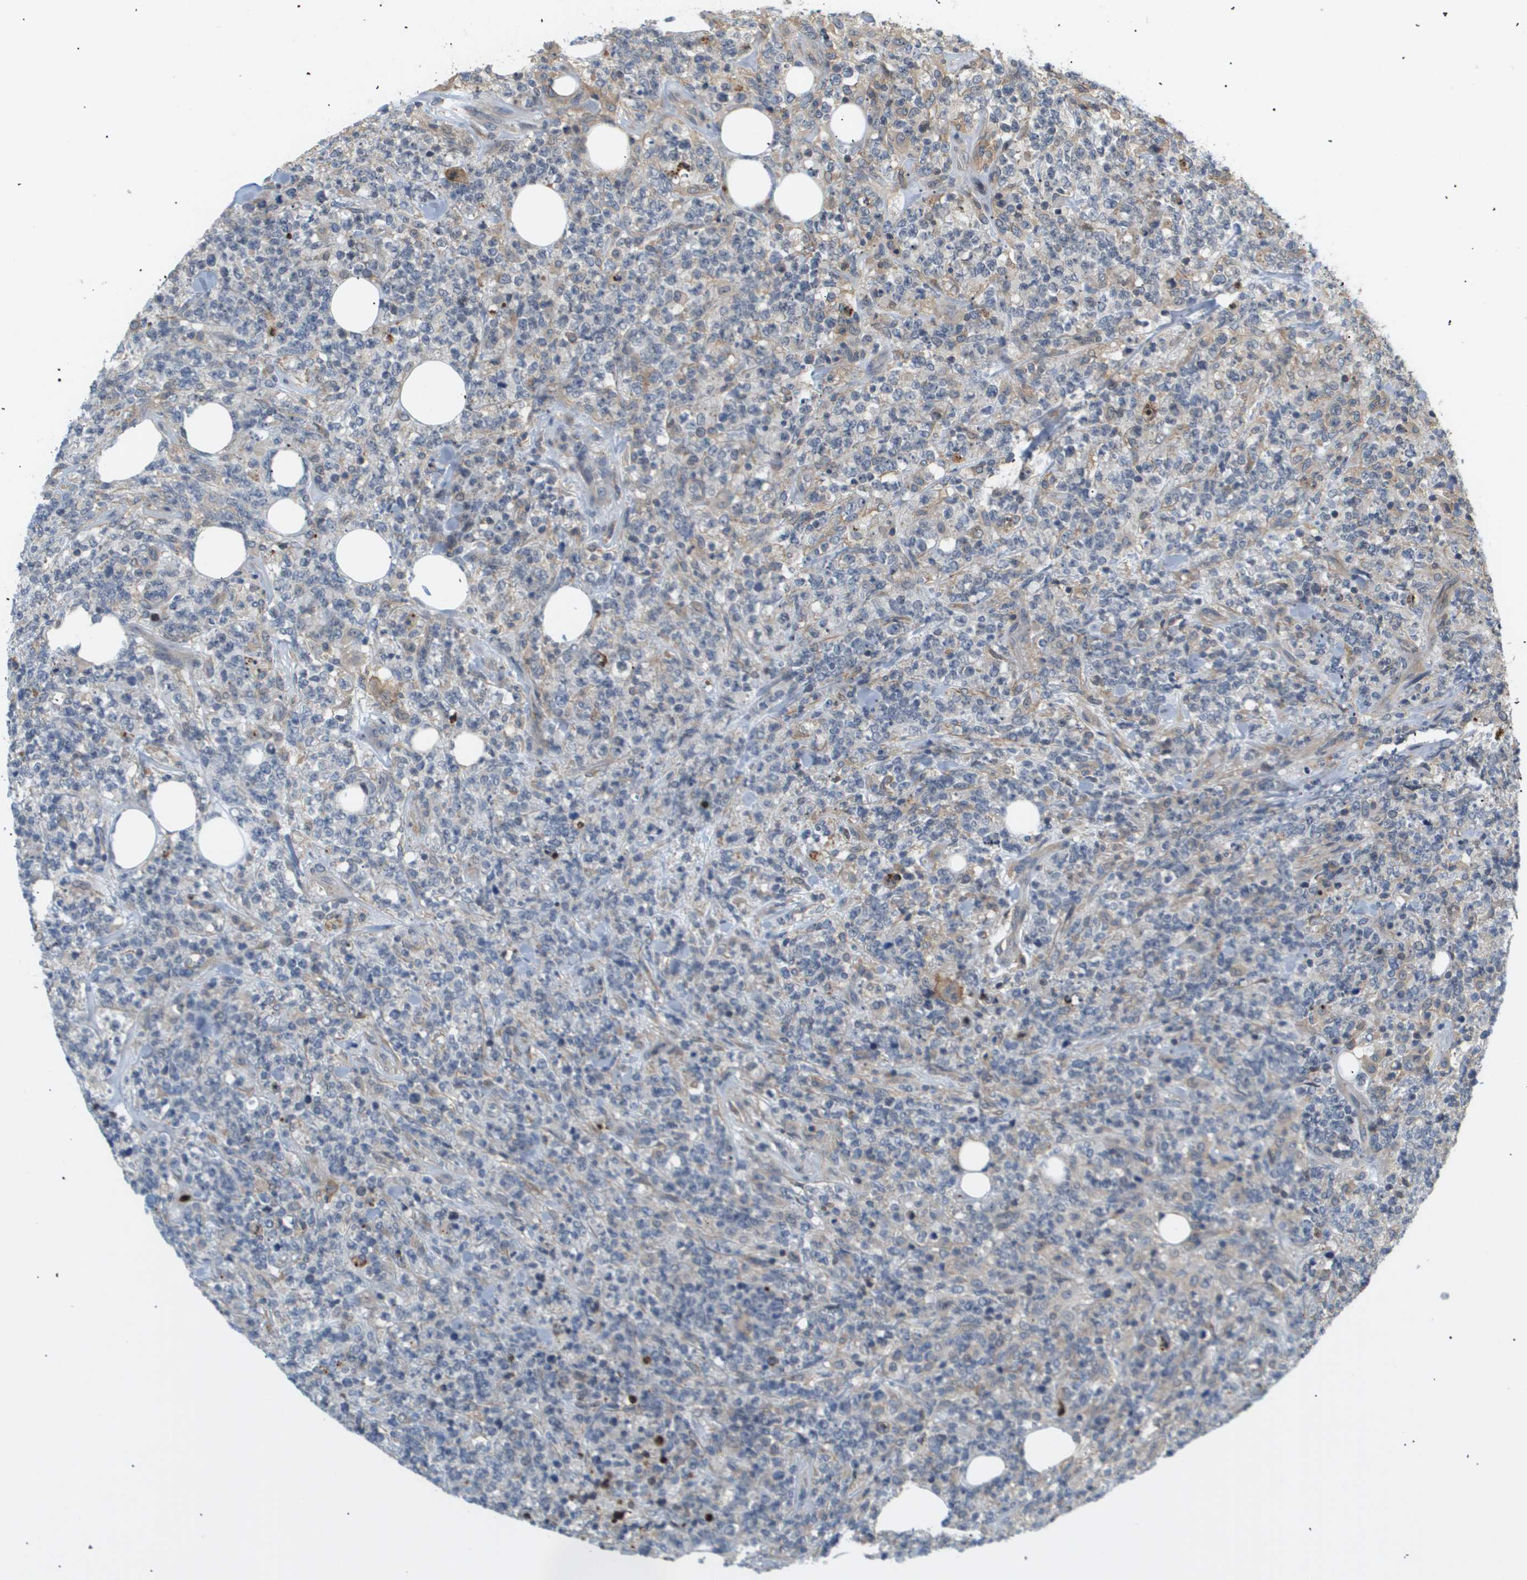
{"staining": {"intensity": "negative", "quantity": "none", "location": "none"}, "tissue": "lymphoma", "cell_type": "Tumor cells", "image_type": "cancer", "snomed": [{"axis": "morphology", "description": "Malignant lymphoma, non-Hodgkin's type, High grade"}, {"axis": "topography", "description": "Soft tissue"}], "caption": "This is a micrograph of immunohistochemistry (IHC) staining of high-grade malignant lymphoma, non-Hodgkin's type, which shows no expression in tumor cells.", "gene": "CORO2B", "patient": {"sex": "male", "age": 18}}